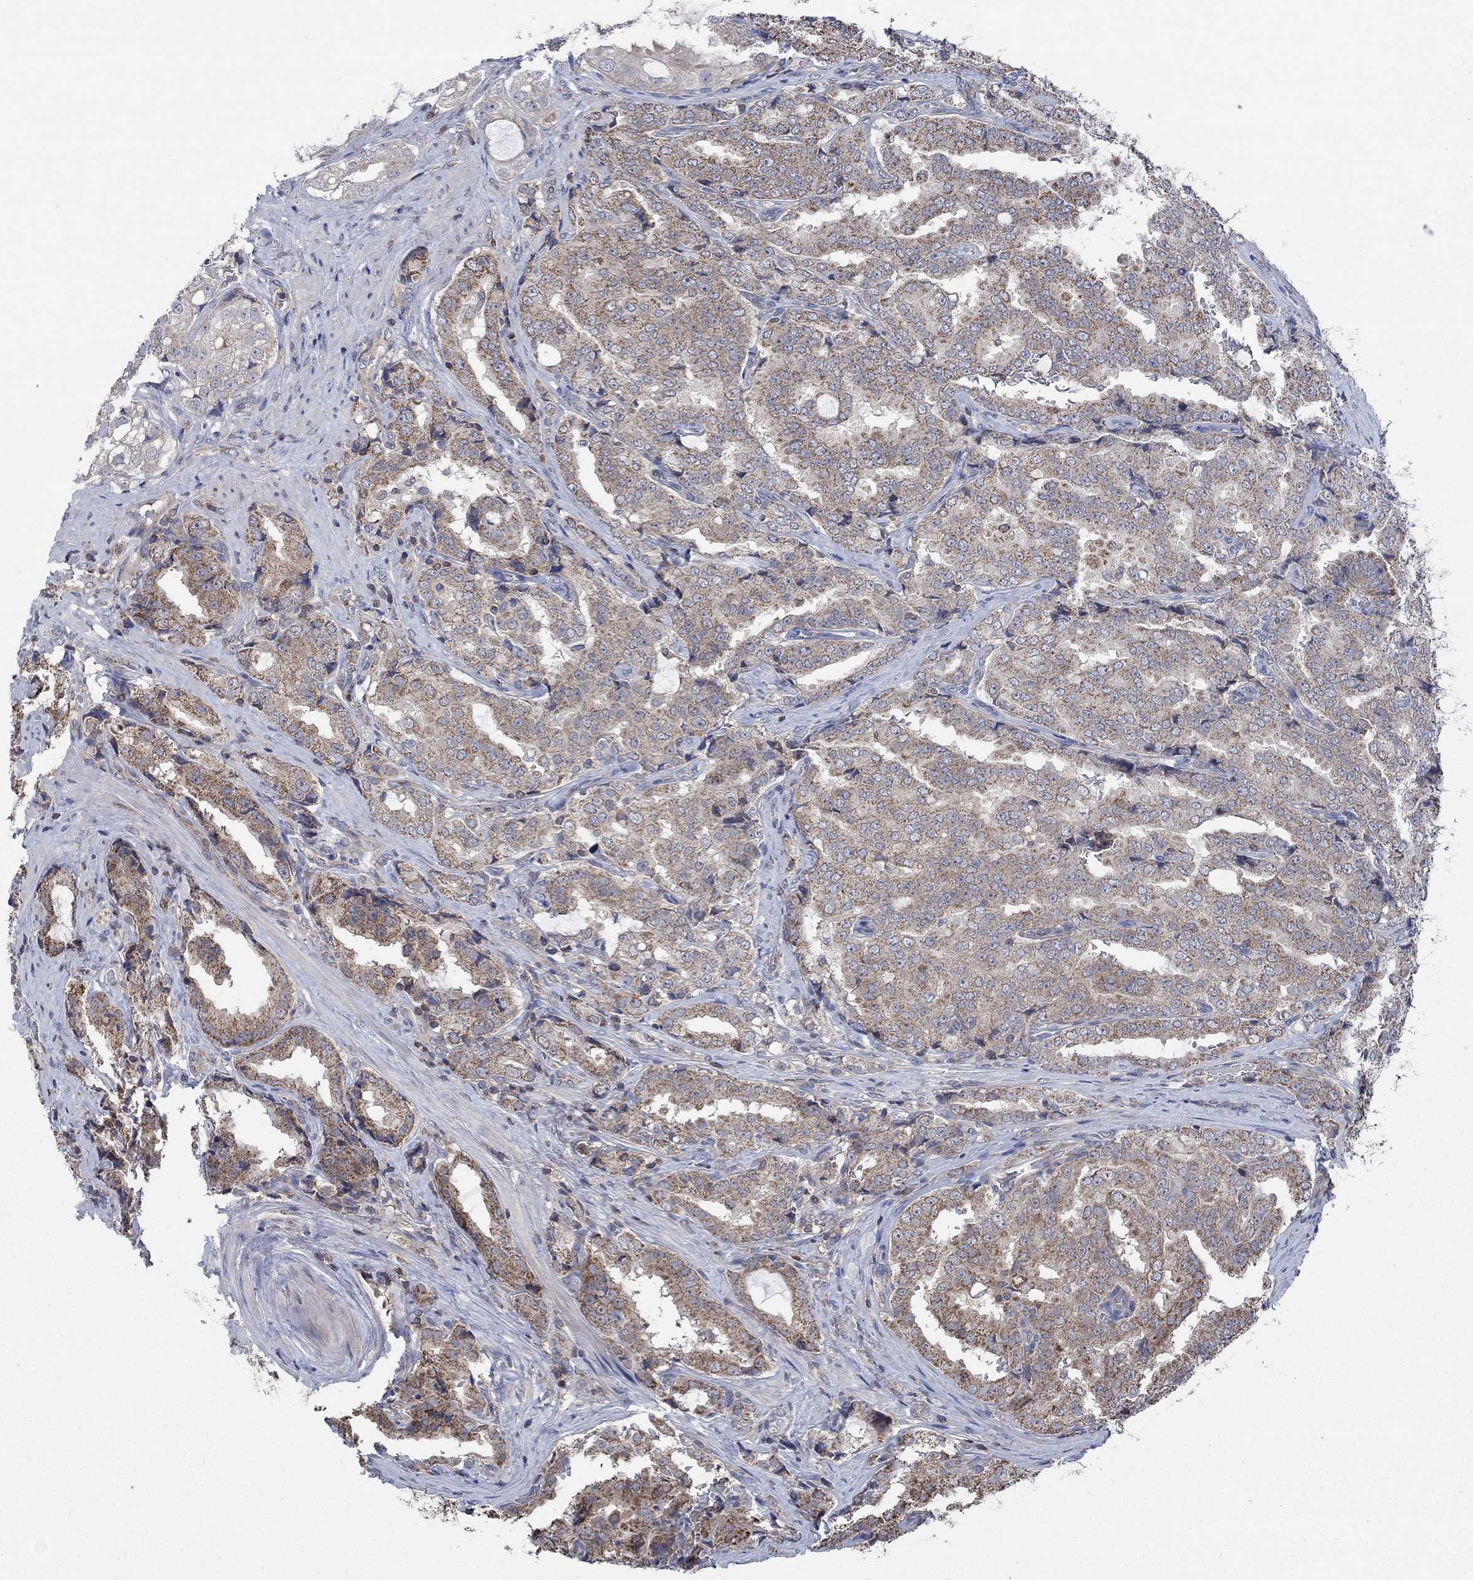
{"staining": {"intensity": "moderate", "quantity": "25%-75%", "location": "cytoplasmic/membranous"}, "tissue": "prostate cancer", "cell_type": "Tumor cells", "image_type": "cancer", "snomed": [{"axis": "morphology", "description": "Adenocarcinoma, NOS"}, {"axis": "topography", "description": "Prostate"}], "caption": "A medium amount of moderate cytoplasmic/membranous expression is present in about 25%-75% of tumor cells in prostate cancer (adenocarcinoma) tissue.", "gene": "STXBP6", "patient": {"sex": "male", "age": 65}}